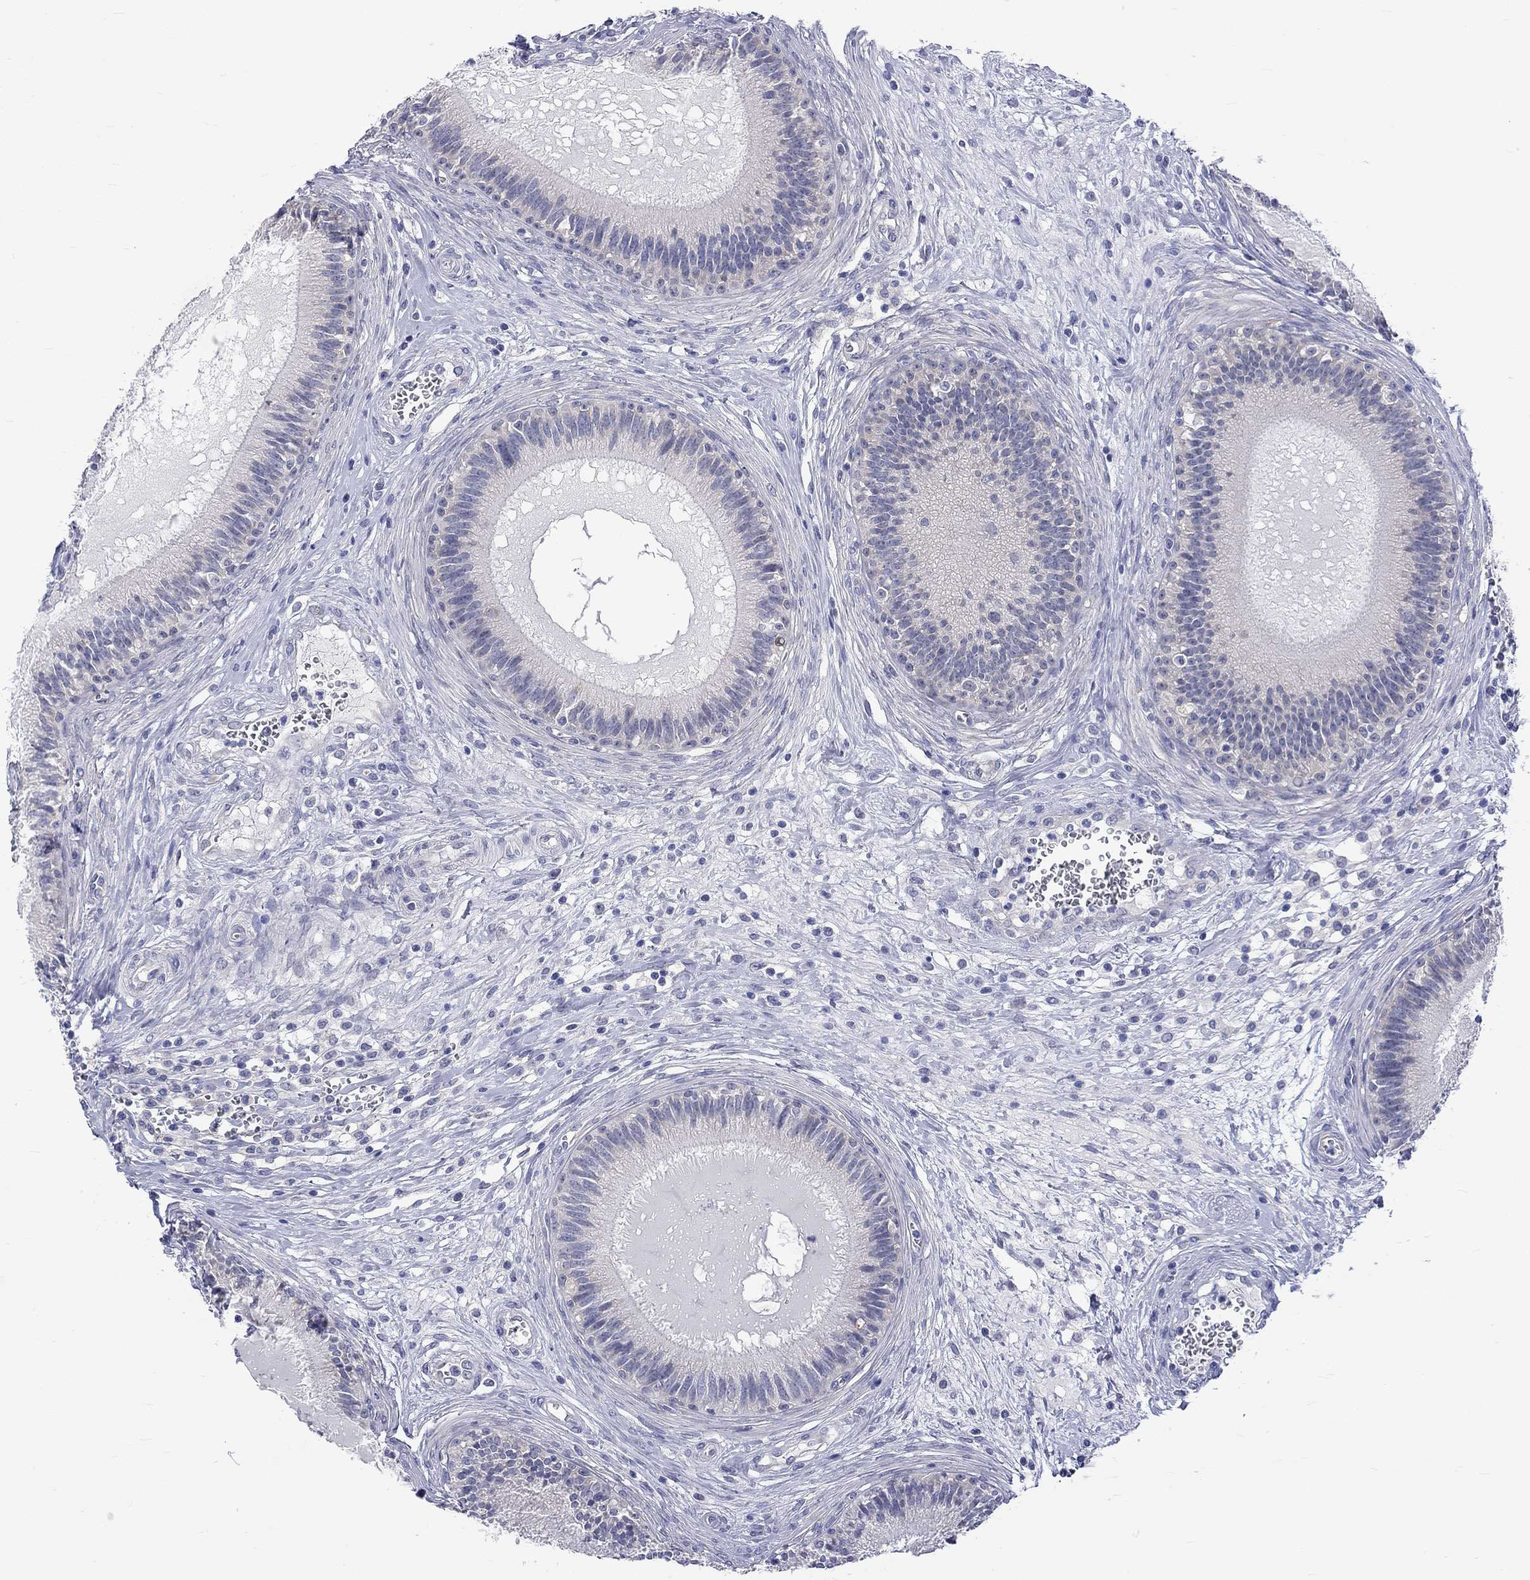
{"staining": {"intensity": "negative", "quantity": "none", "location": "none"}, "tissue": "epididymis", "cell_type": "Glandular cells", "image_type": "normal", "snomed": [{"axis": "morphology", "description": "Normal tissue, NOS"}, {"axis": "topography", "description": "Epididymis"}], "caption": "Glandular cells are negative for protein expression in unremarkable human epididymis. (DAB (3,3'-diaminobenzidine) immunohistochemistry (IHC) visualized using brightfield microscopy, high magnification).", "gene": "CERS1", "patient": {"sex": "male", "age": 27}}